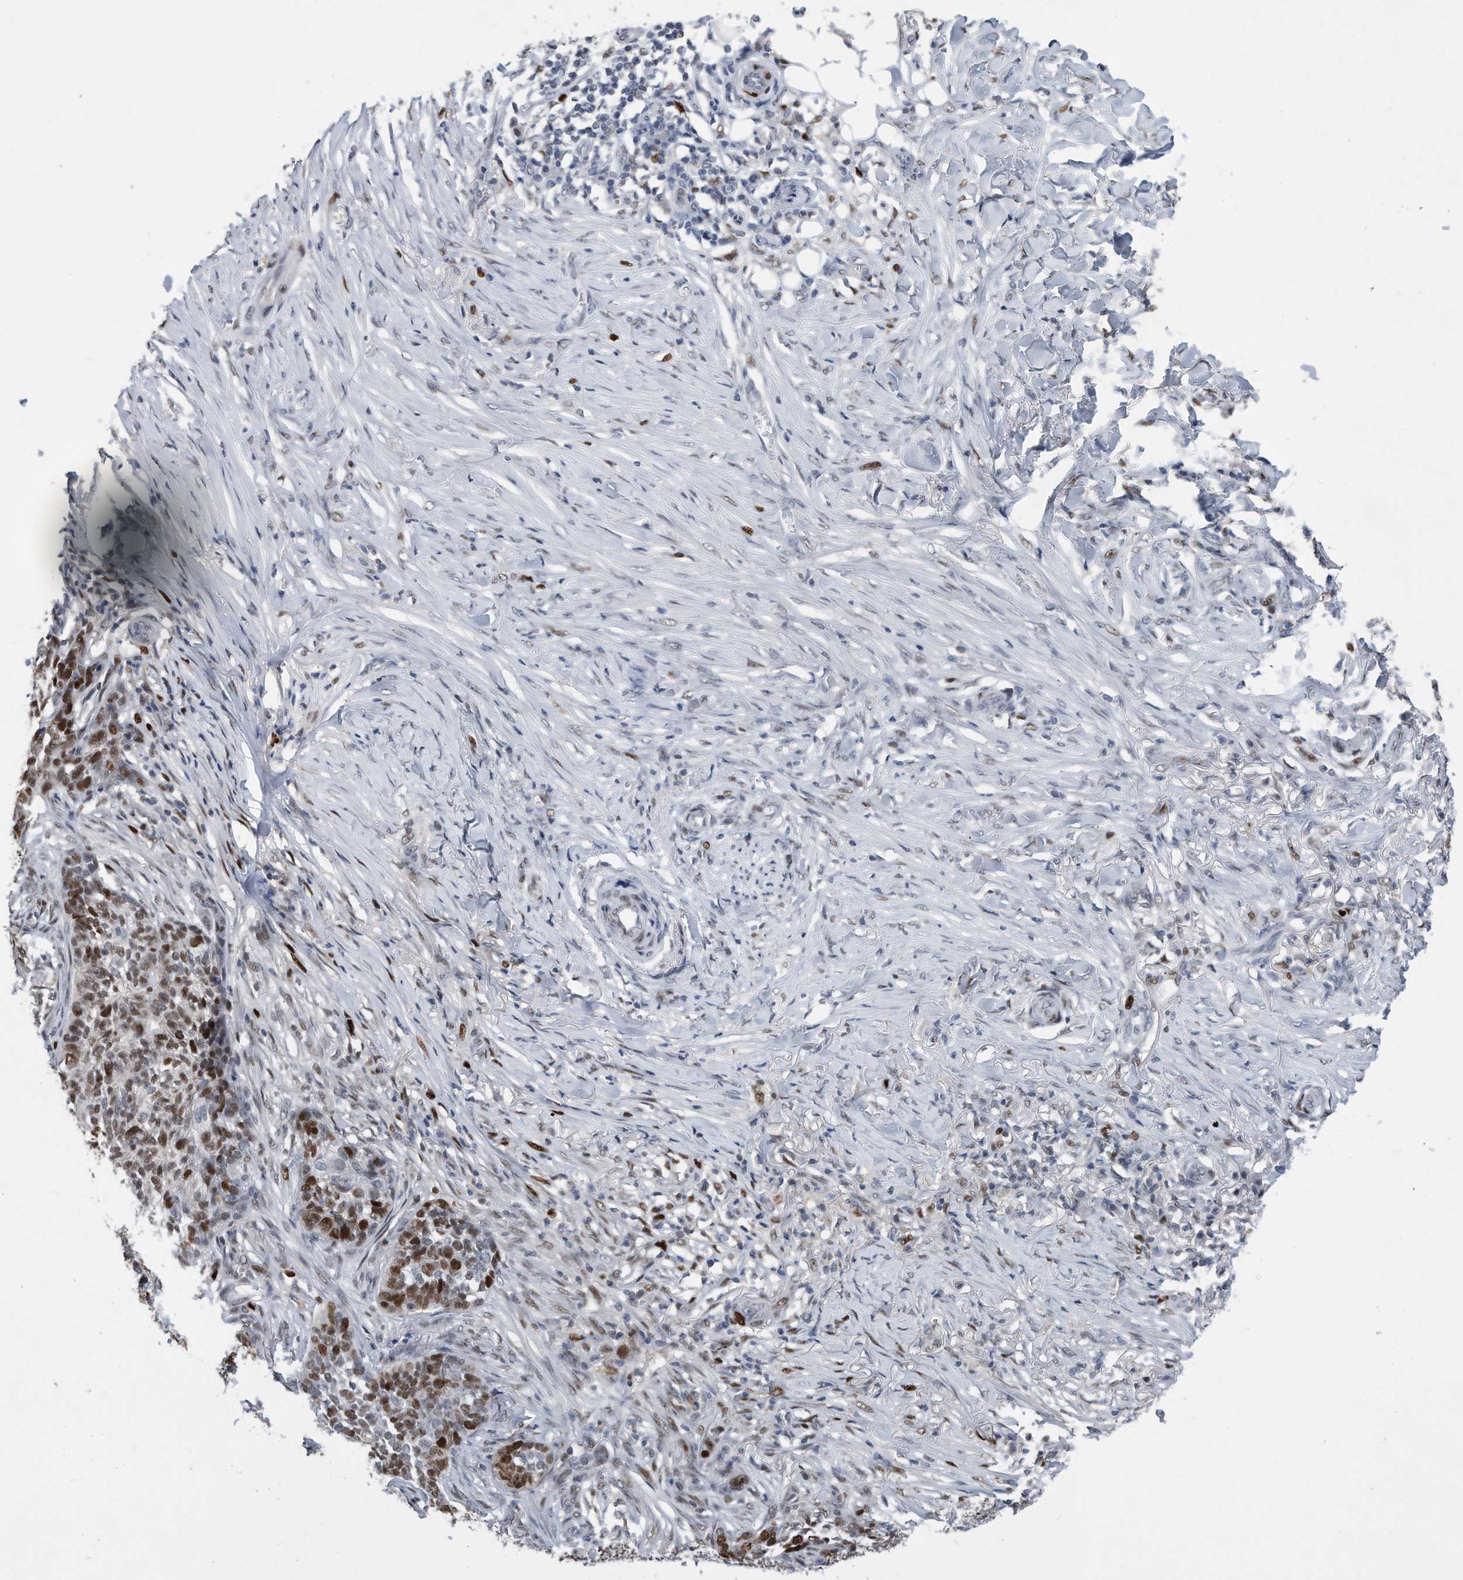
{"staining": {"intensity": "strong", "quantity": "25%-75%", "location": "nuclear"}, "tissue": "skin cancer", "cell_type": "Tumor cells", "image_type": "cancer", "snomed": [{"axis": "morphology", "description": "Basal cell carcinoma"}, {"axis": "topography", "description": "Skin"}], "caption": "Strong nuclear staining for a protein is identified in about 25%-75% of tumor cells of skin cancer using IHC.", "gene": "PCNA", "patient": {"sex": "male", "age": 85}}